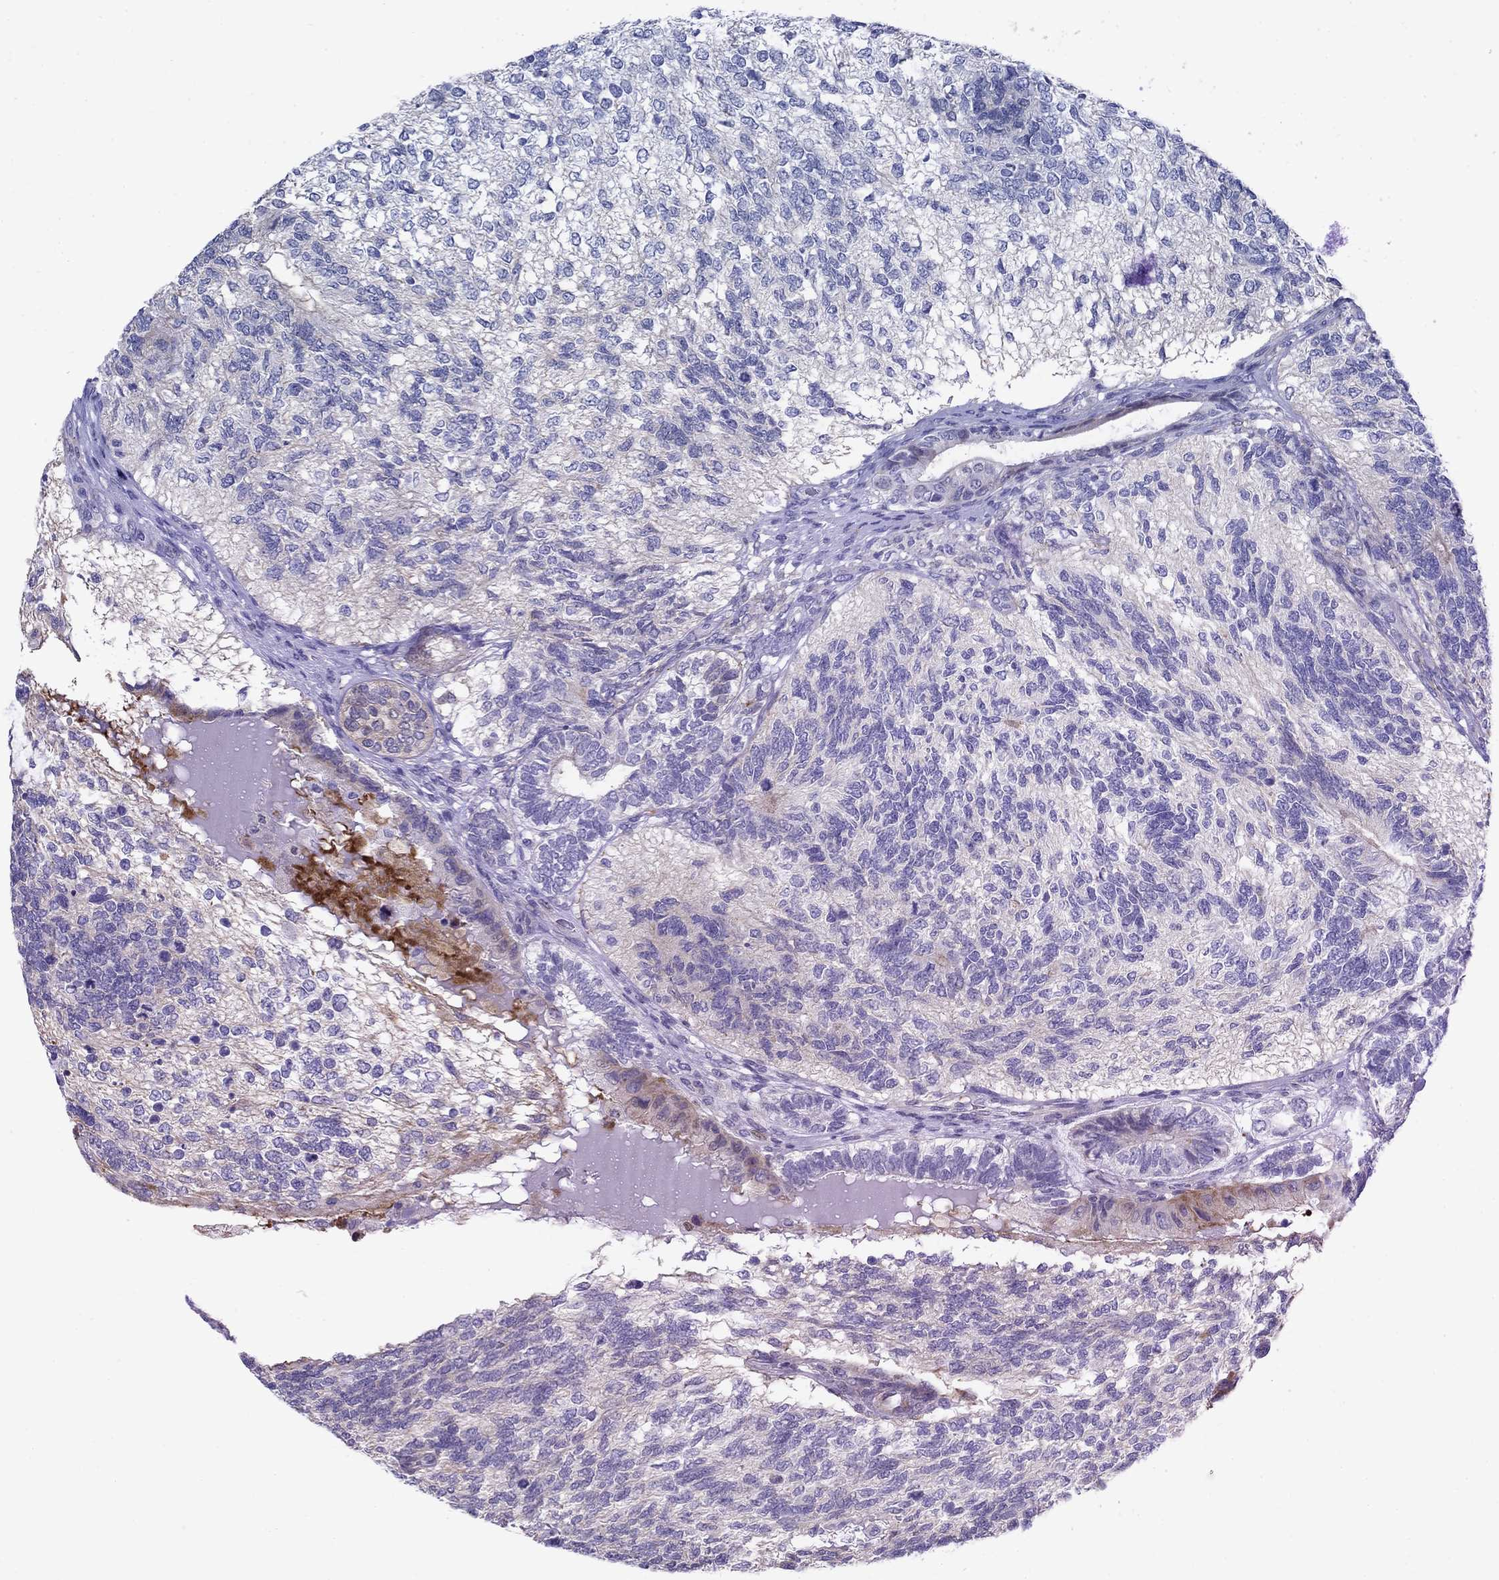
{"staining": {"intensity": "moderate", "quantity": "<25%", "location": "cytoplasmic/membranous"}, "tissue": "testis cancer", "cell_type": "Tumor cells", "image_type": "cancer", "snomed": [{"axis": "morphology", "description": "Seminoma, NOS"}, {"axis": "morphology", "description": "Carcinoma, Embryonal, NOS"}, {"axis": "topography", "description": "Testis"}], "caption": "Moderate cytoplasmic/membranous staining for a protein is appreciated in about <25% of tumor cells of testis cancer using IHC.", "gene": "MYO3A", "patient": {"sex": "male", "age": 41}}